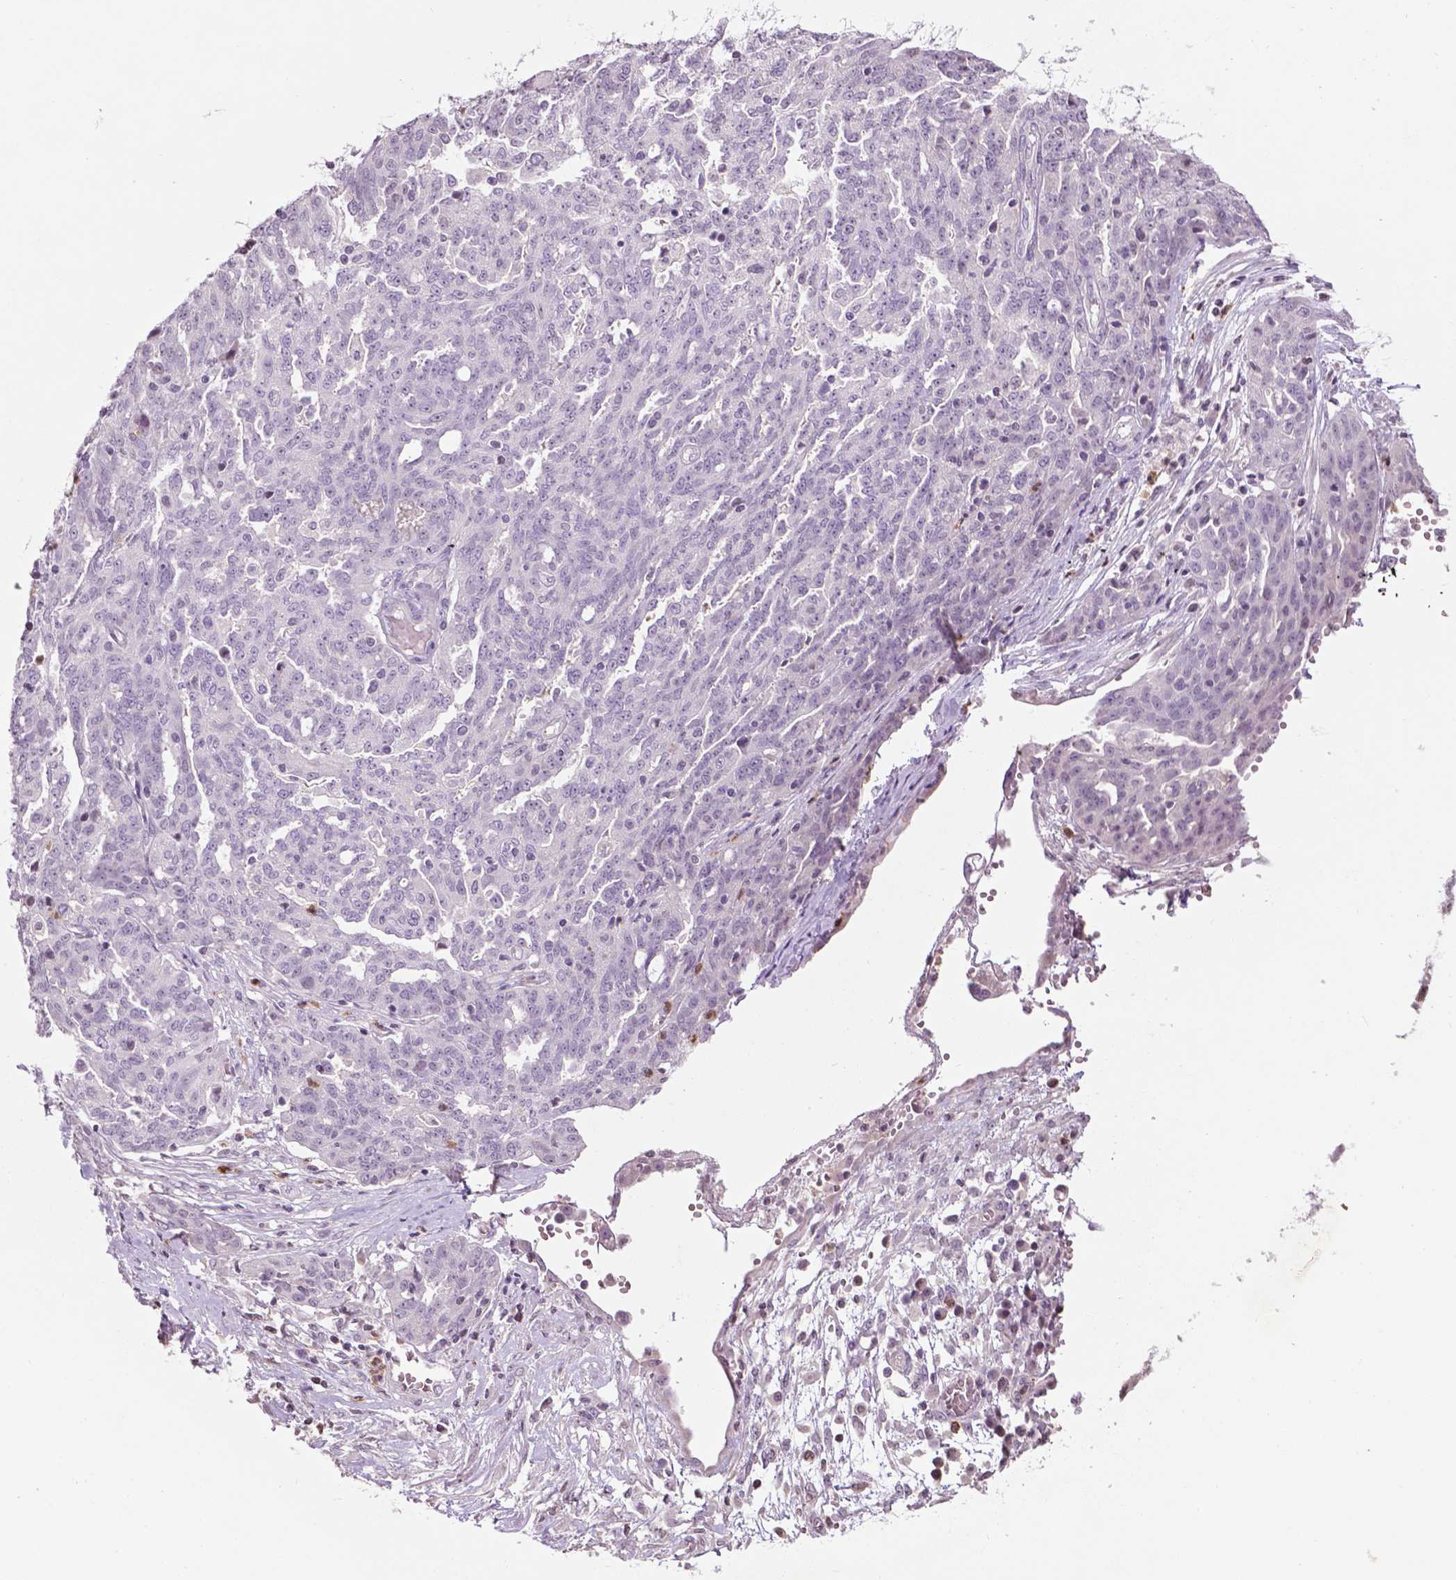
{"staining": {"intensity": "negative", "quantity": "none", "location": "none"}, "tissue": "ovarian cancer", "cell_type": "Tumor cells", "image_type": "cancer", "snomed": [{"axis": "morphology", "description": "Cystadenocarcinoma, serous, NOS"}, {"axis": "topography", "description": "Ovary"}], "caption": "The image reveals no significant expression in tumor cells of ovarian cancer.", "gene": "NTNG2", "patient": {"sex": "female", "age": 67}}